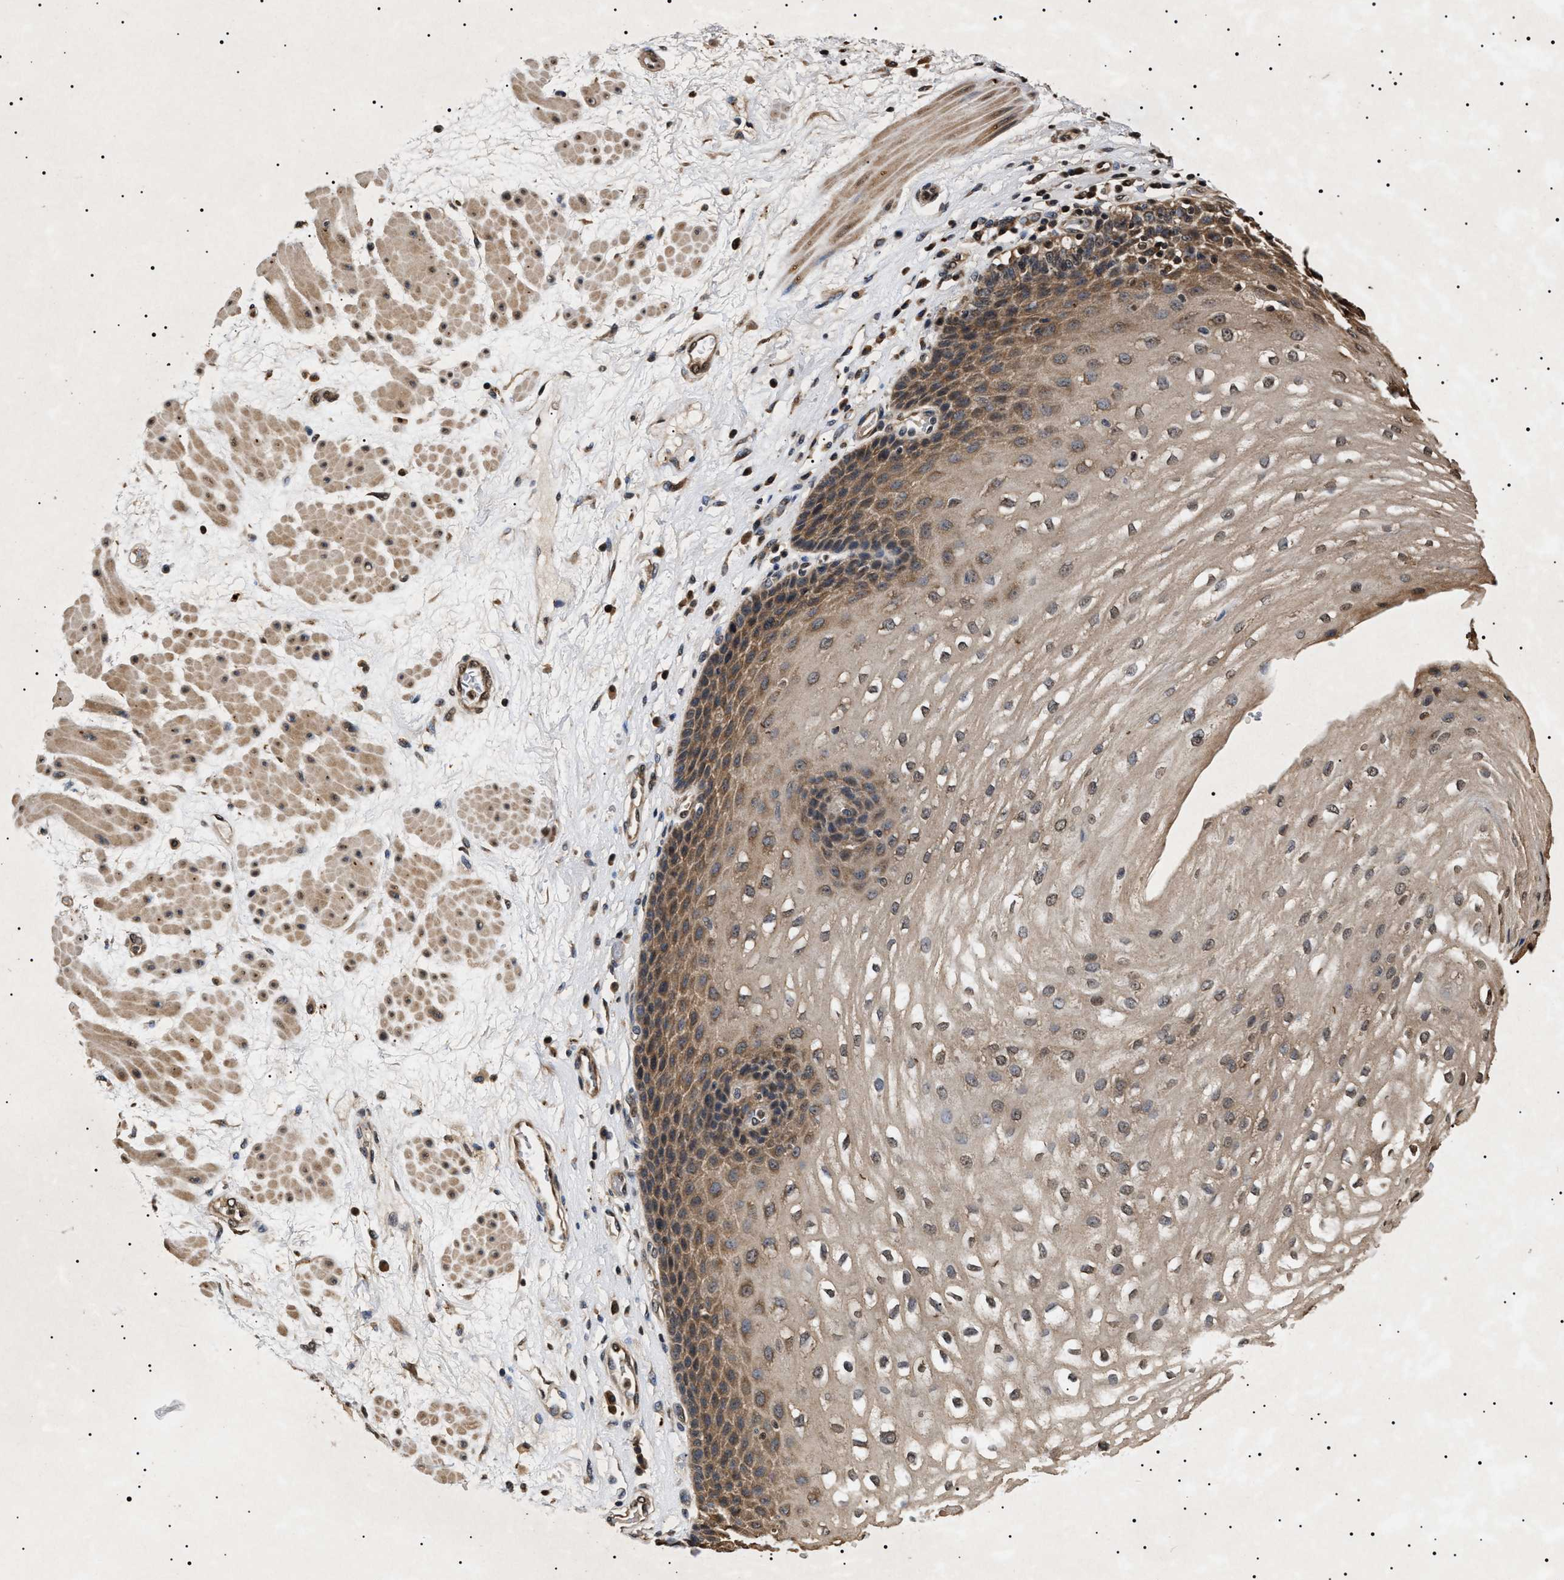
{"staining": {"intensity": "moderate", "quantity": ">75%", "location": "cytoplasmic/membranous"}, "tissue": "esophagus", "cell_type": "Squamous epithelial cells", "image_type": "normal", "snomed": [{"axis": "morphology", "description": "Normal tissue, NOS"}, {"axis": "topography", "description": "Esophagus"}], "caption": "Moderate cytoplasmic/membranous protein positivity is identified in about >75% of squamous epithelial cells in esophagus. (DAB IHC with brightfield microscopy, high magnification).", "gene": "KIF21A", "patient": {"sex": "male", "age": 48}}